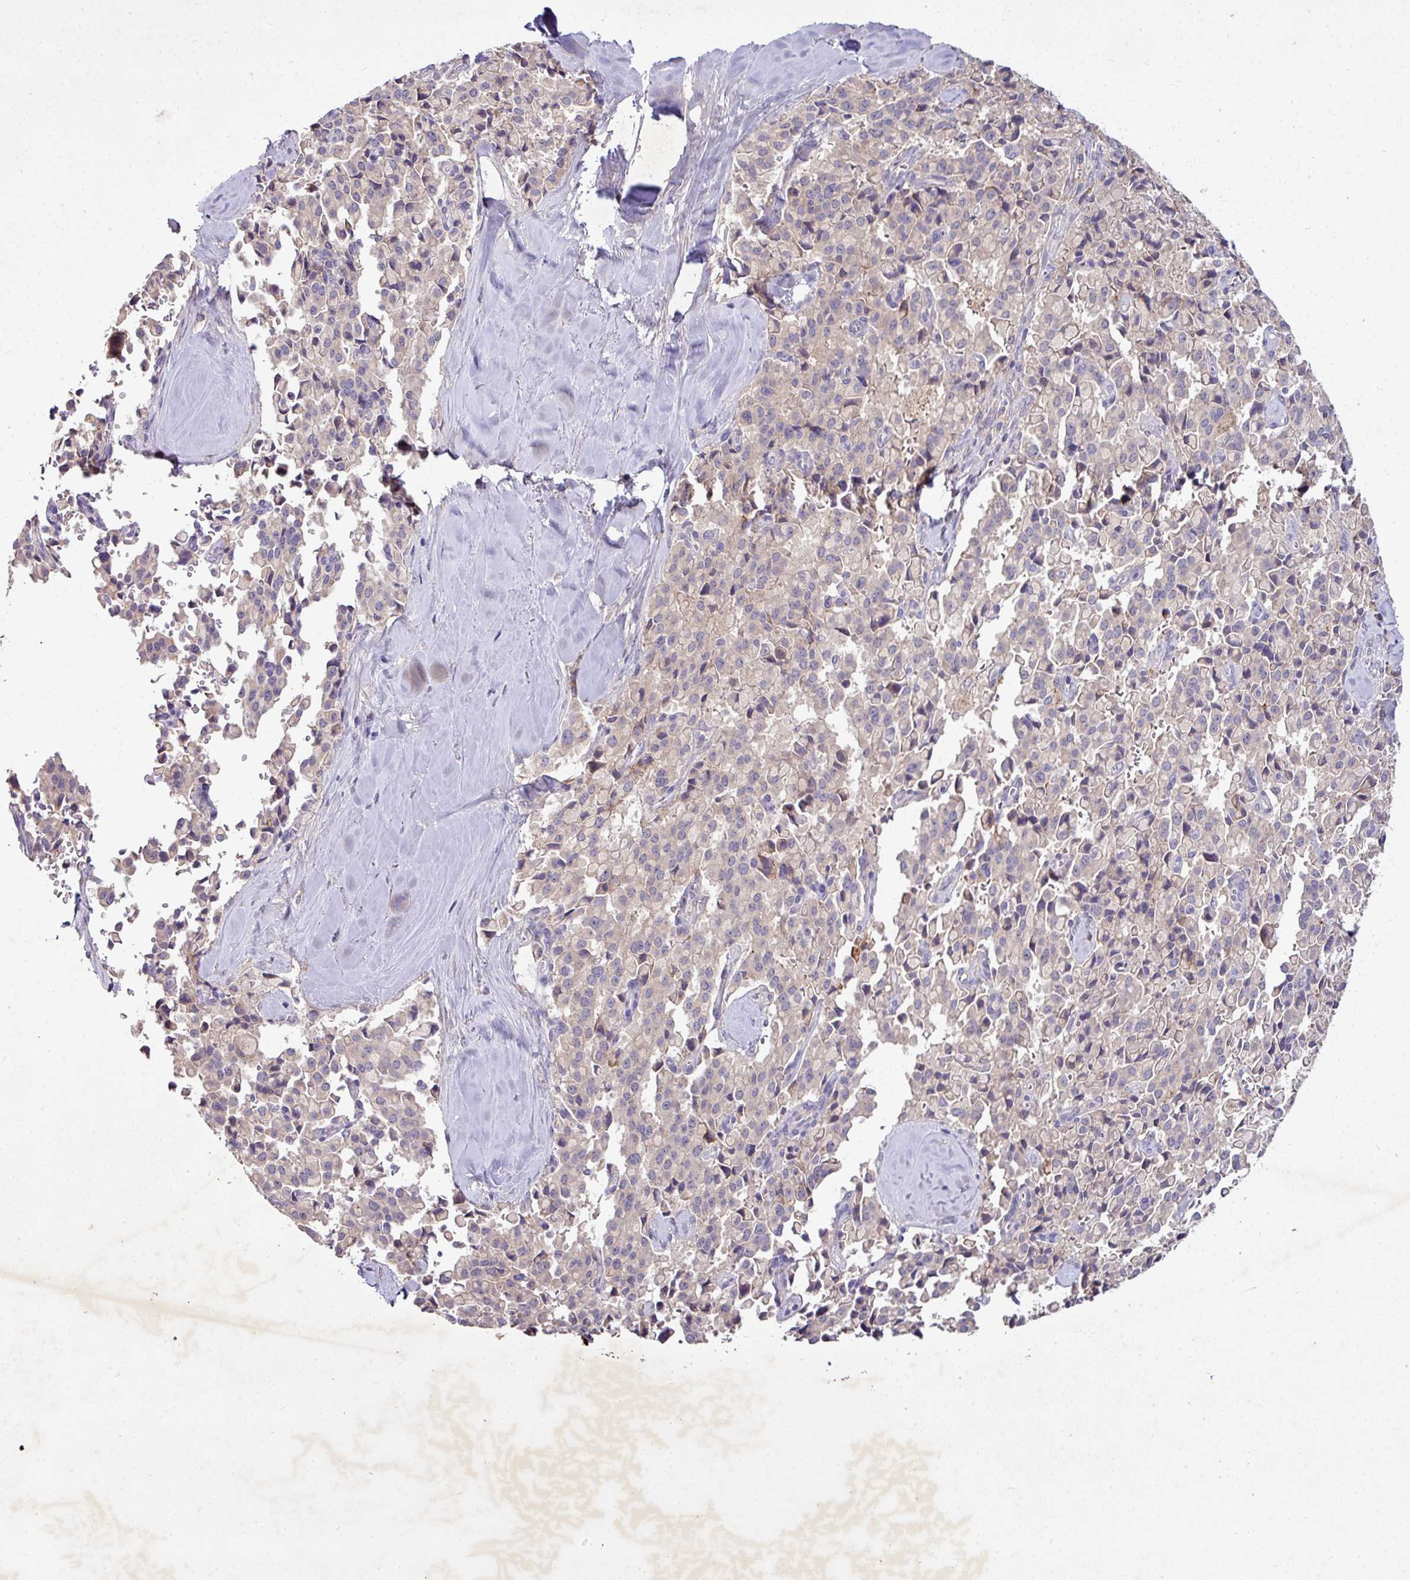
{"staining": {"intensity": "weak", "quantity": "25%-75%", "location": "cytoplasmic/membranous"}, "tissue": "pancreatic cancer", "cell_type": "Tumor cells", "image_type": "cancer", "snomed": [{"axis": "morphology", "description": "Adenocarcinoma, NOS"}, {"axis": "topography", "description": "Pancreas"}], "caption": "About 25%-75% of tumor cells in human pancreatic adenocarcinoma exhibit weak cytoplasmic/membranous protein staining as visualized by brown immunohistochemical staining.", "gene": "AEBP2", "patient": {"sex": "male", "age": 65}}